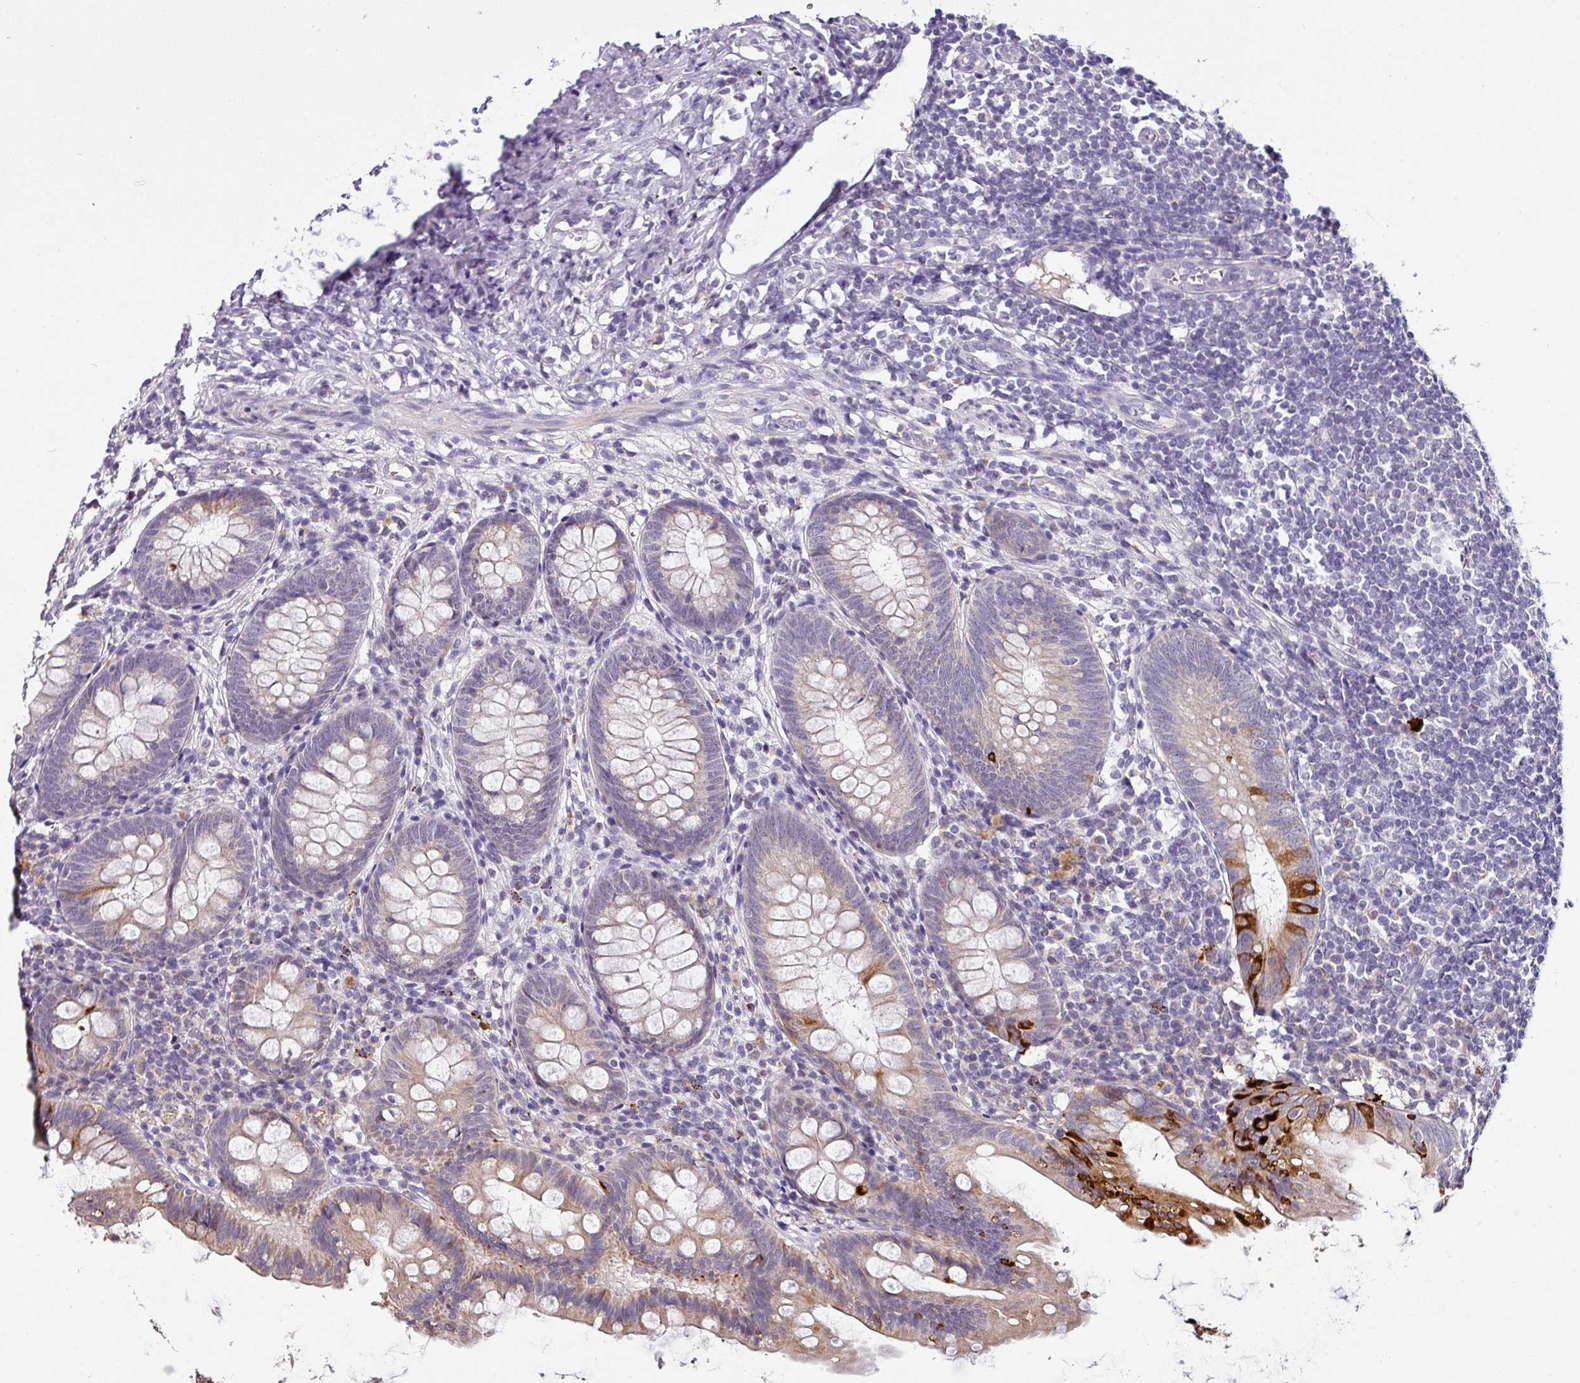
{"staining": {"intensity": "strong", "quantity": "<25%", "location": "cytoplasmic/membranous"}, "tissue": "appendix", "cell_type": "Glandular cells", "image_type": "normal", "snomed": [{"axis": "morphology", "description": "Normal tissue, NOS"}, {"axis": "topography", "description": "Appendix"}], "caption": "Immunohistochemical staining of unremarkable human appendix reveals <25% levels of strong cytoplasmic/membranous protein positivity in approximately <25% of glandular cells.", "gene": "NAPSA", "patient": {"sex": "female", "age": 51}}